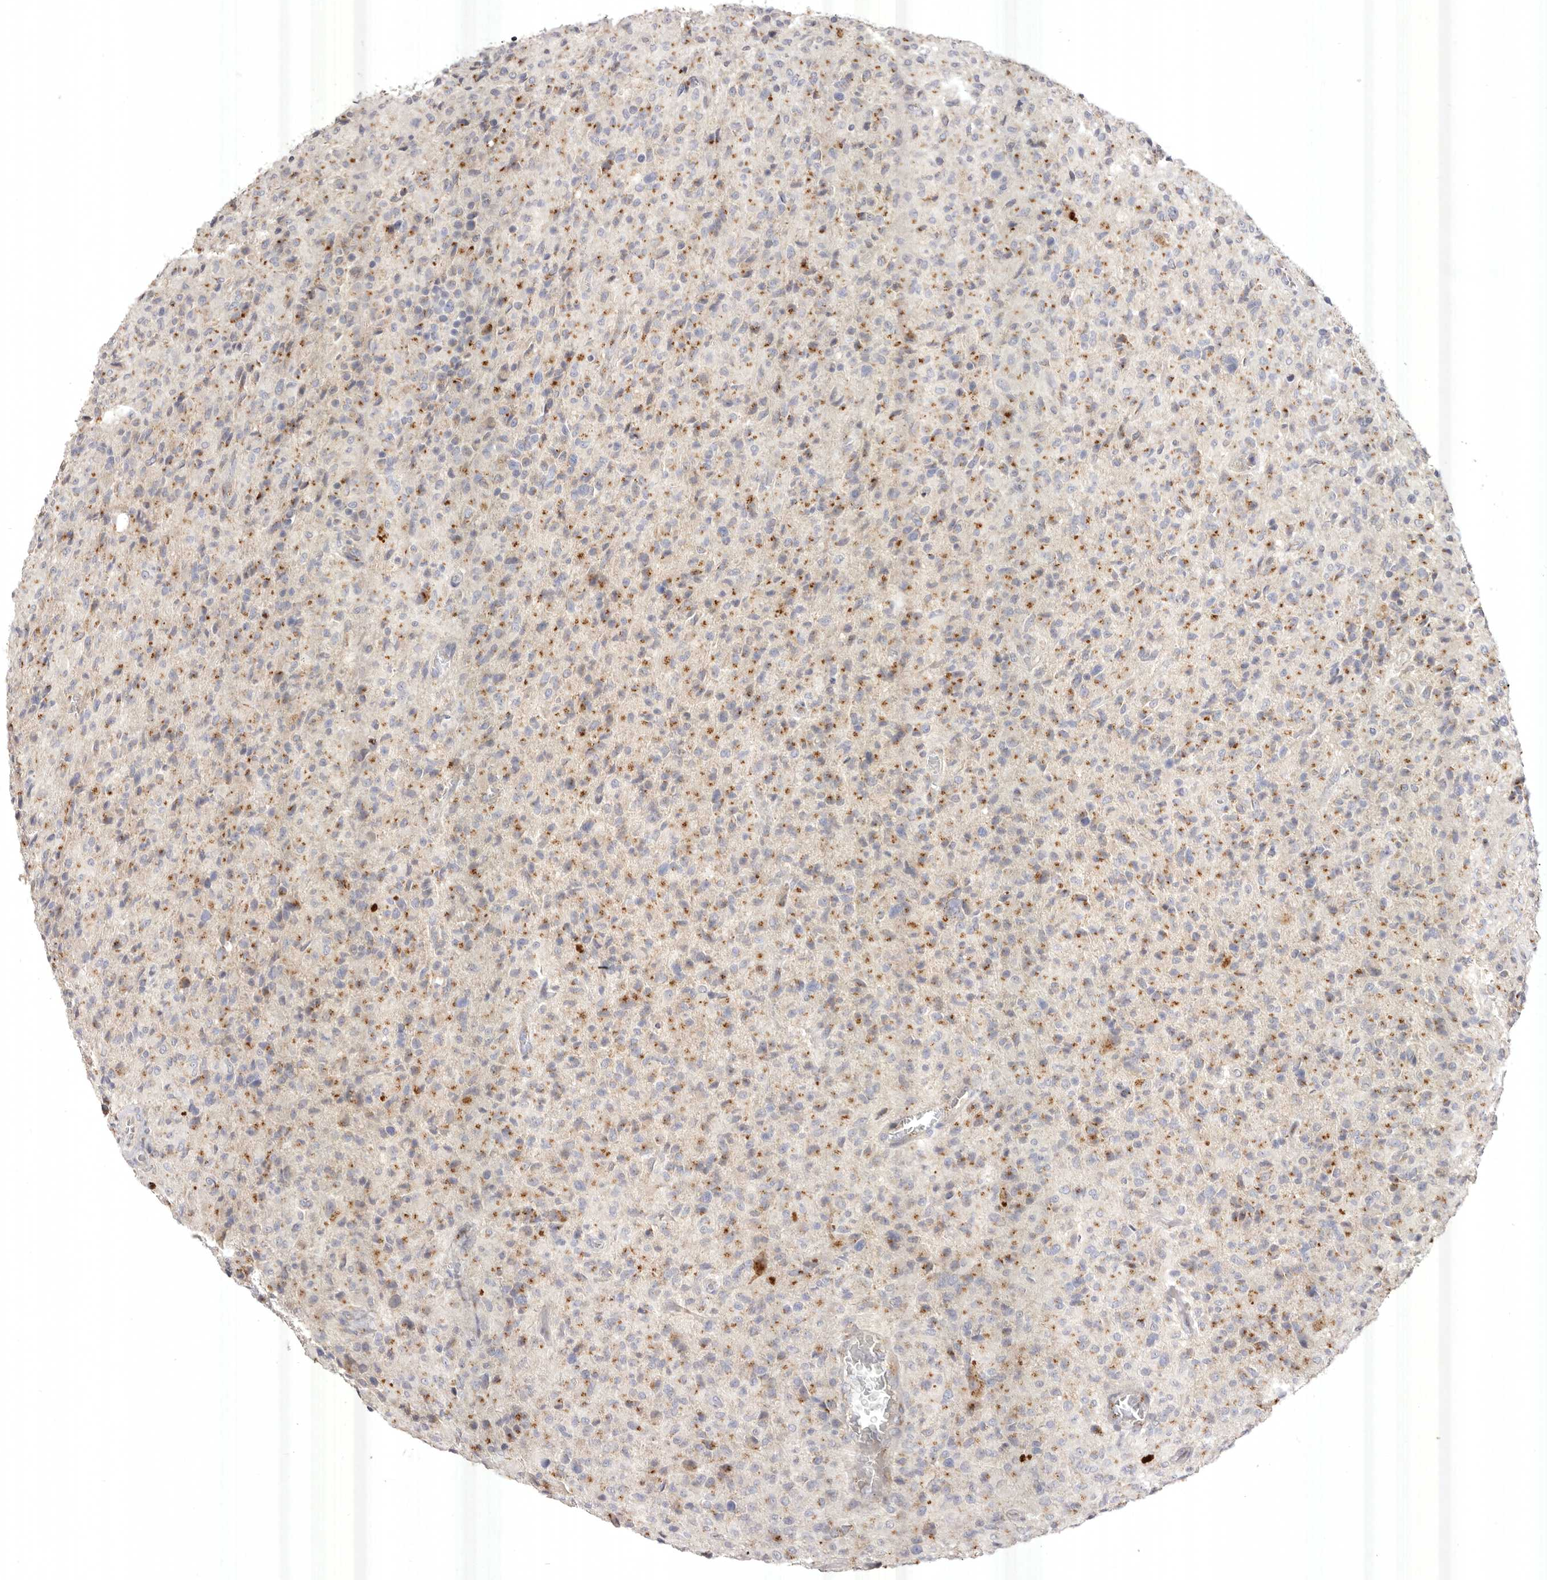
{"staining": {"intensity": "moderate", "quantity": "25%-75%", "location": "cytoplasmic/membranous"}, "tissue": "glioma", "cell_type": "Tumor cells", "image_type": "cancer", "snomed": [{"axis": "morphology", "description": "Glioma, malignant, High grade"}, {"axis": "topography", "description": "Brain"}], "caption": "A histopathology image of glioma stained for a protein demonstrates moderate cytoplasmic/membranous brown staining in tumor cells.", "gene": "USP24", "patient": {"sex": "female", "age": 57}}